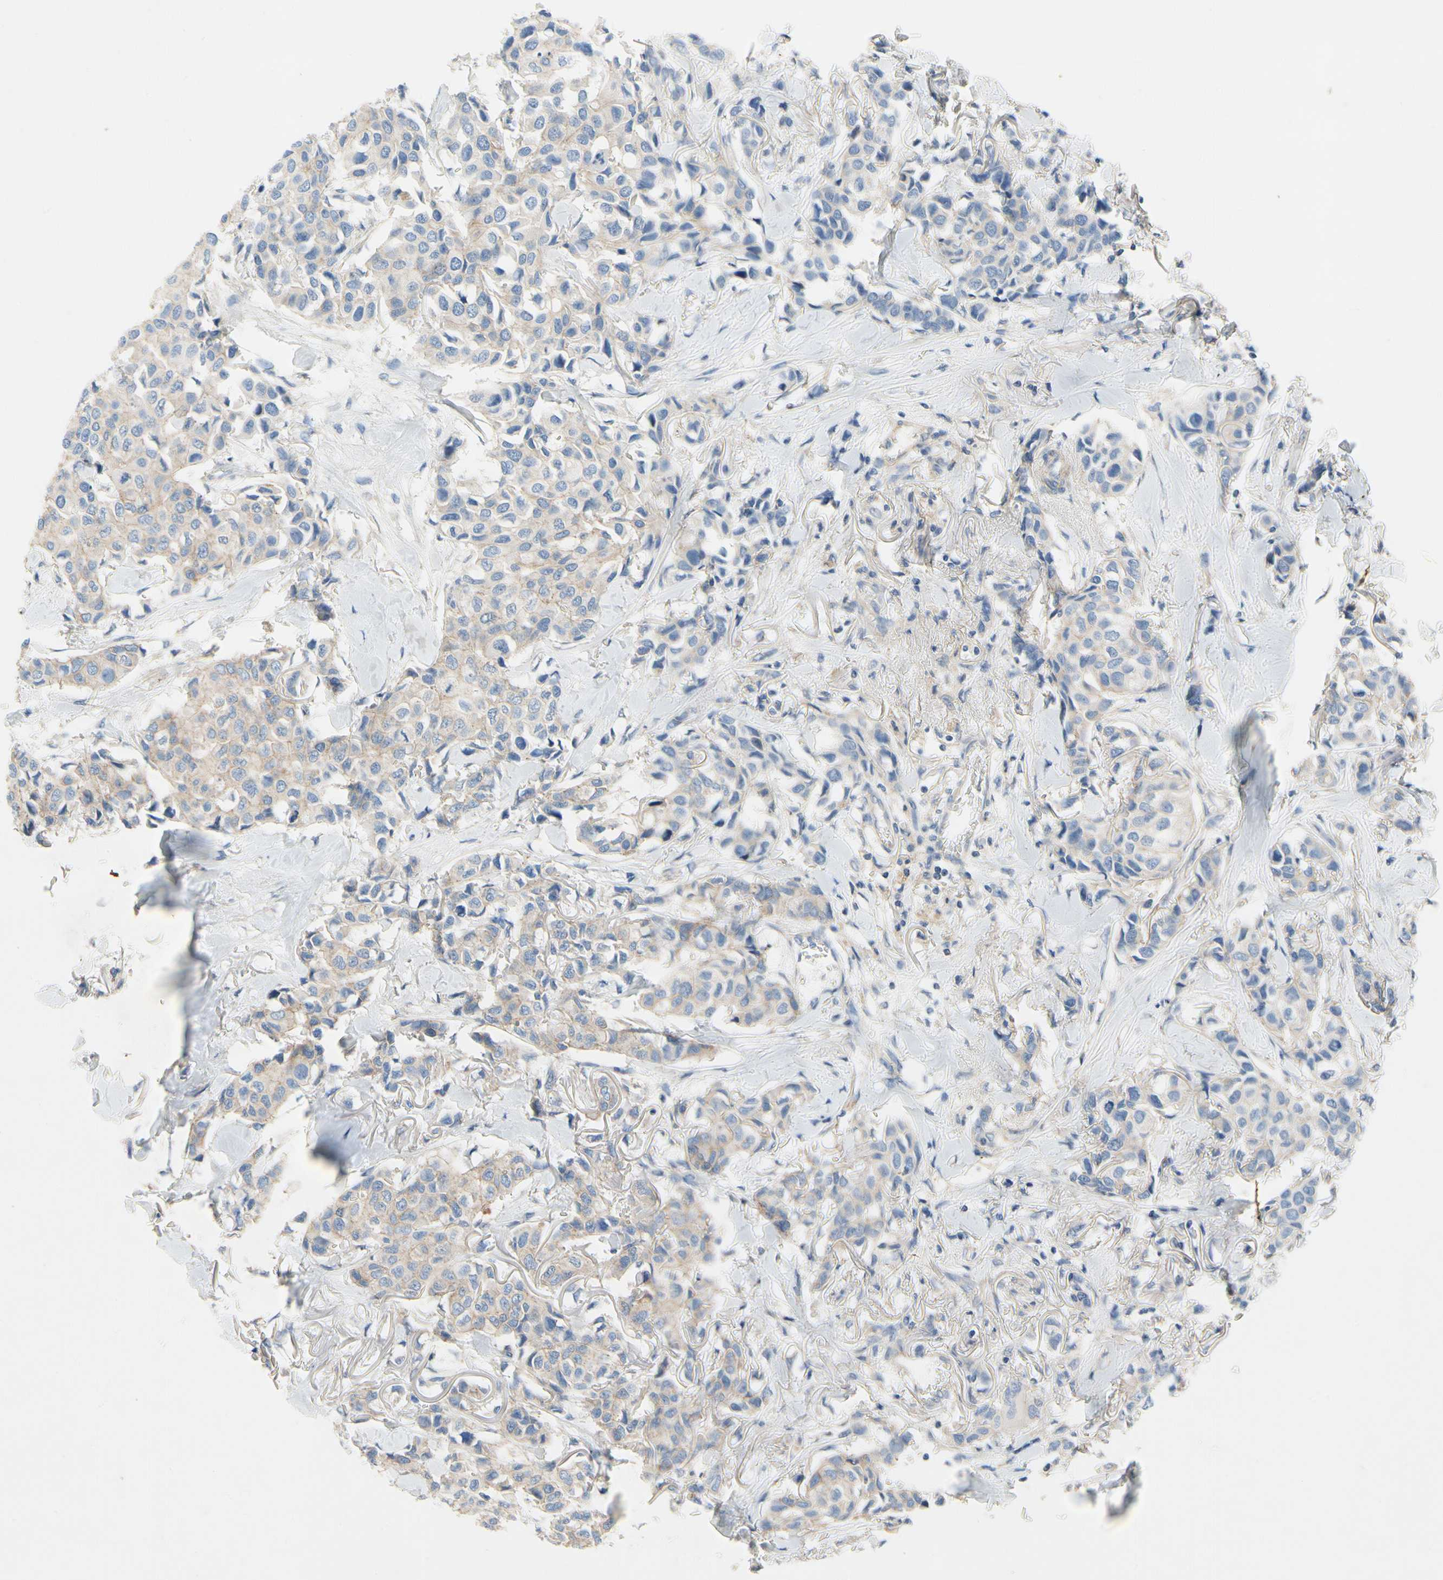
{"staining": {"intensity": "weak", "quantity": "25%-75%", "location": "cytoplasmic/membranous"}, "tissue": "breast cancer", "cell_type": "Tumor cells", "image_type": "cancer", "snomed": [{"axis": "morphology", "description": "Duct carcinoma"}, {"axis": "topography", "description": "Breast"}], "caption": "A brown stain shows weak cytoplasmic/membranous expression of a protein in breast cancer (intraductal carcinoma) tumor cells. The protein is shown in brown color, while the nuclei are stained blue.", "gene": "CA14", "patient": {"sex": "female", "age": 80}}